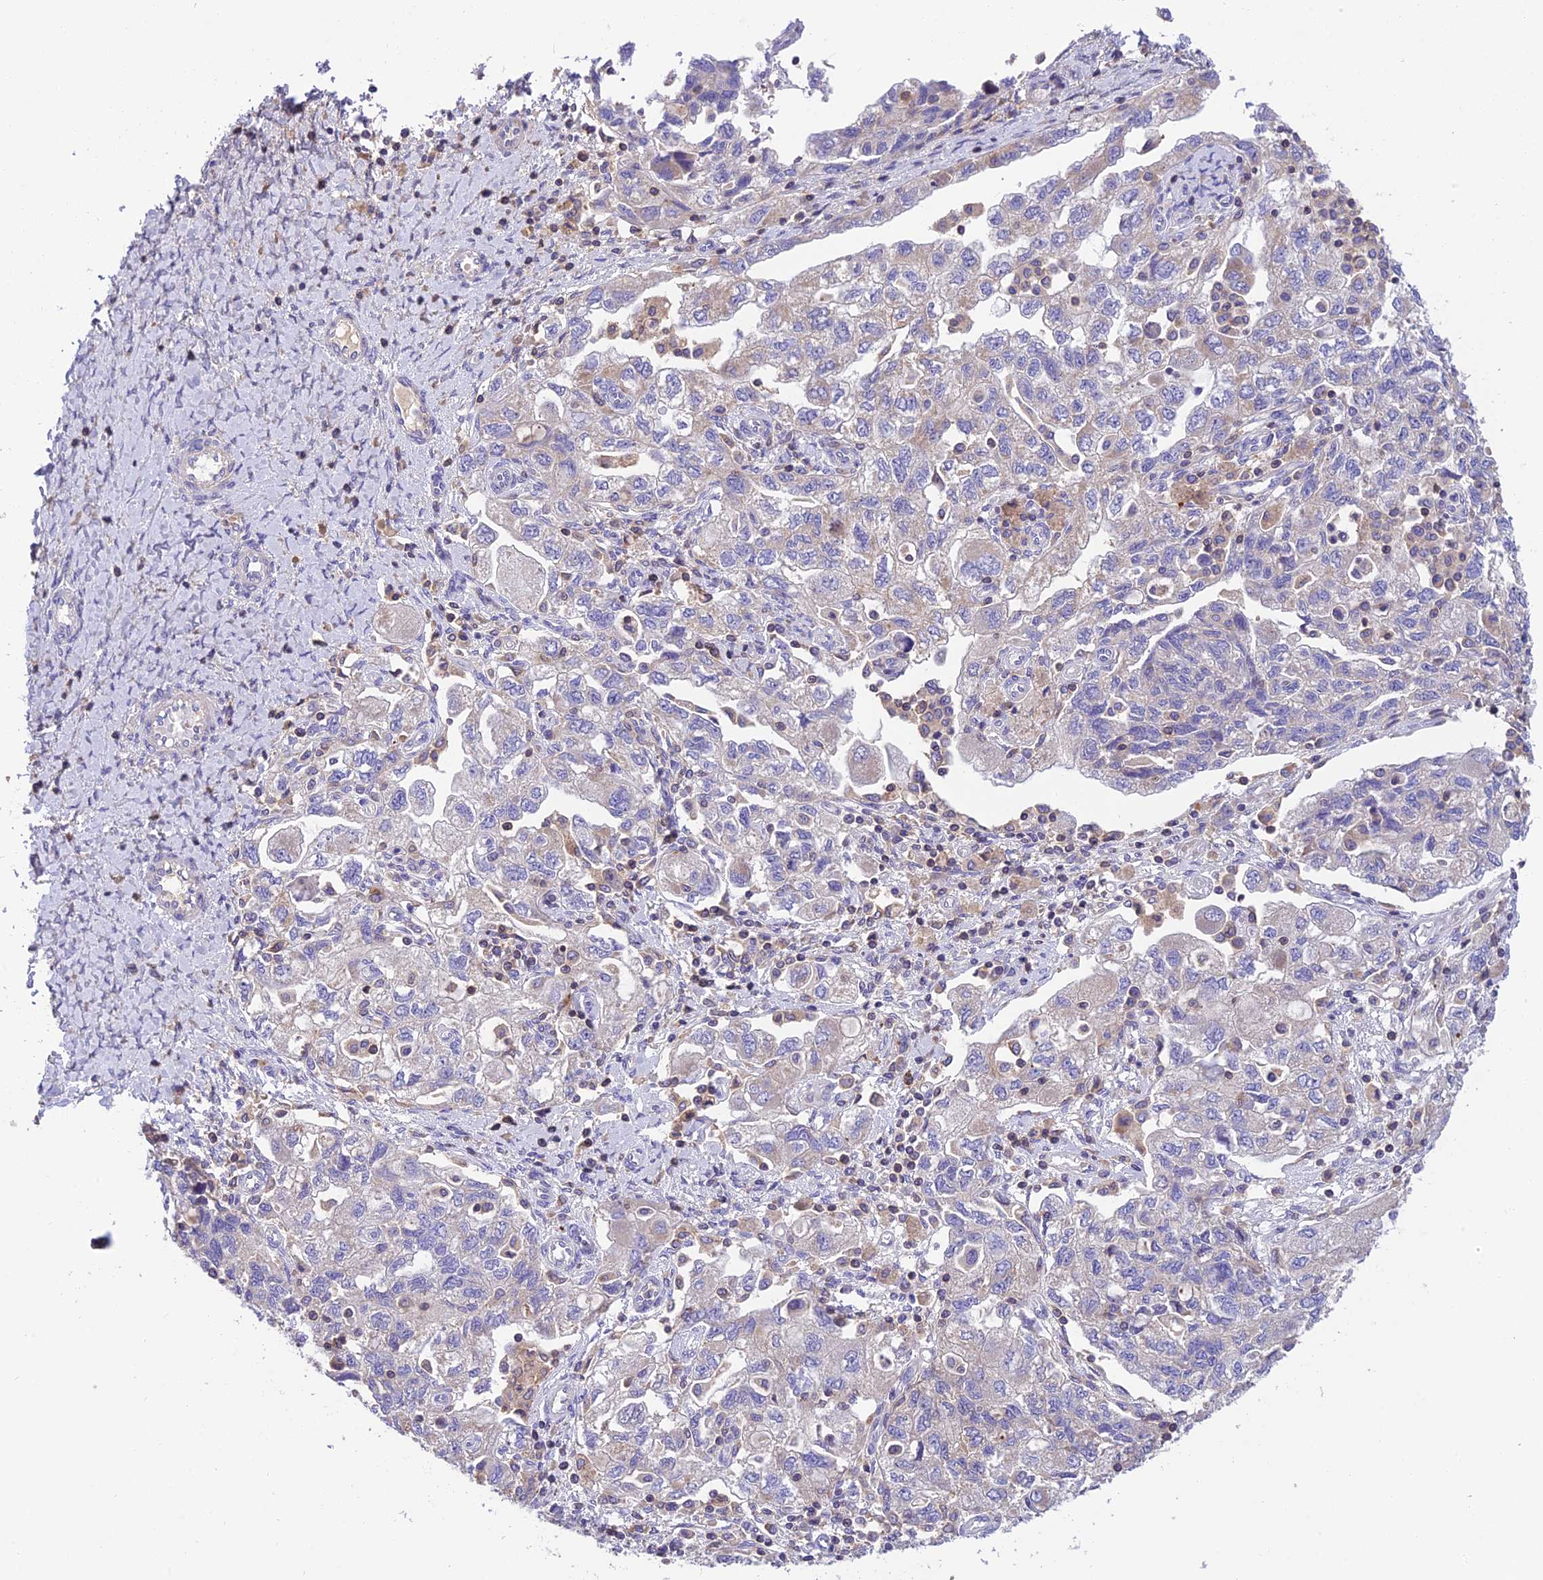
{"staining": {"intensity": "negative", "quantity": "none", "location": "none"}, "tissue": "ovarian cancer", "cell_type": "Tumor cells", "image_type": "cancer", "snomed": [{"axis": "morphology", "description": "Carcinoma, NOS"}, {"axis": "morphology", "description": "Cystadenocarcinoma, serous, NOS"}, {"axis": "topography", "description": "Ovary"}], "caption": "Immunohistochemistry (IHC) of human ovarian serous cystadenocarcinoma demonstrates no positivity in tumor cells.", "gene": "LPXN", "patient": {"sex": "female", "age": 69}}